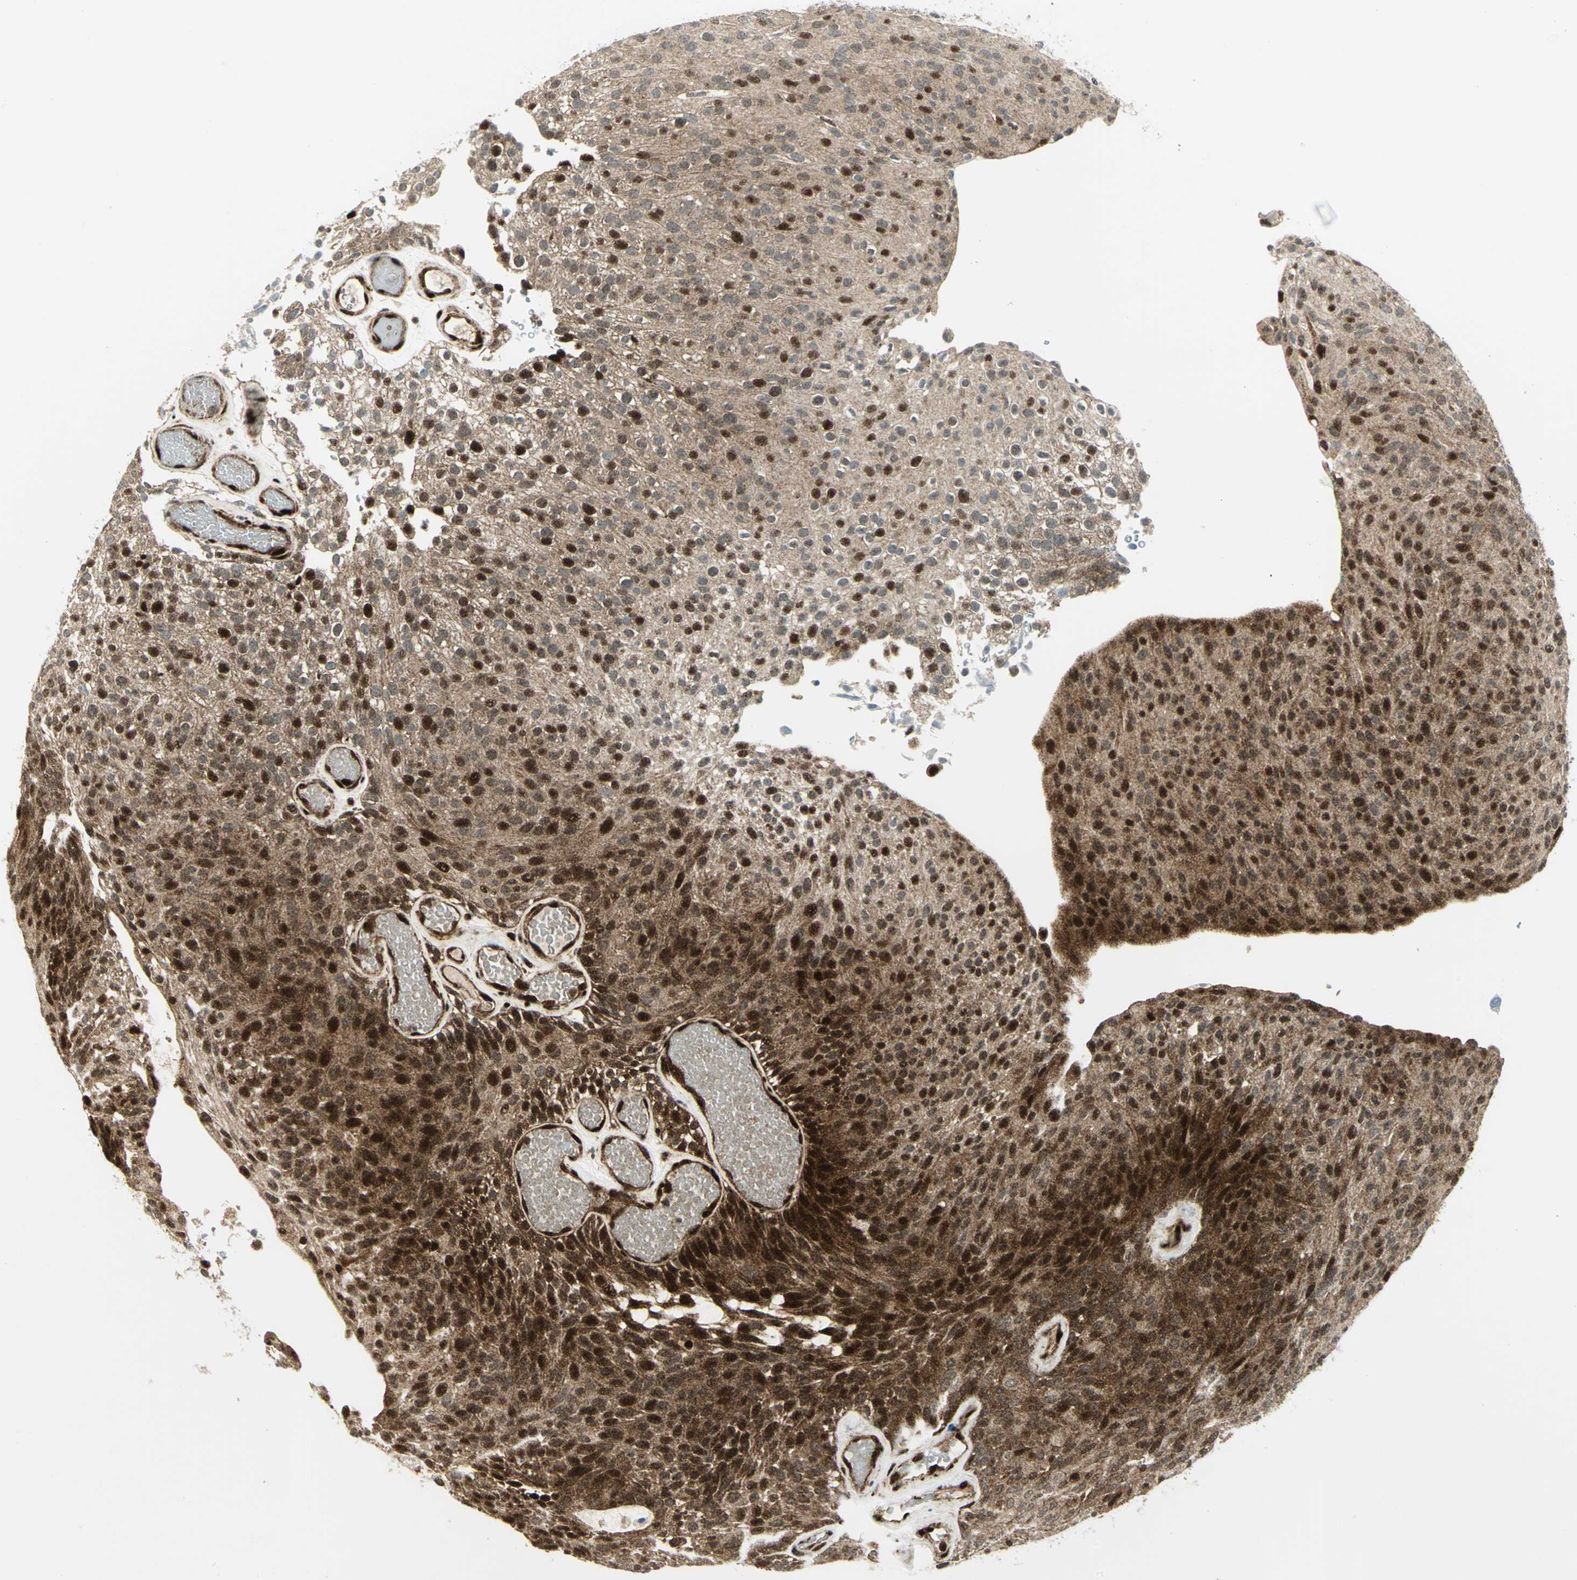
{"staining": {"intensity": "strong", "quantity": ">75%", "location": "cytoplasmic/membranous,nuclear"}, "tissue": "urothelial cancer", "cell_type": "Tumor cells", "image_type": "cancer", "snomed": [{"axis": "morphology", "description": "Urothelial carcinoma, Low grade"}, {"axis": "topography", "description": "Urinary bladder"}], "caption": "Immunohistochemistry (DAB (3,3'-diaminobenzidine)) staining of human low-grade urothelial carcinoma reveals strong cytoplasmic/membranous and nuclear protein staining in about >75% of tumor cells.", "gene": "COPS5", "patient": {"sex": "male", "age": 78}}